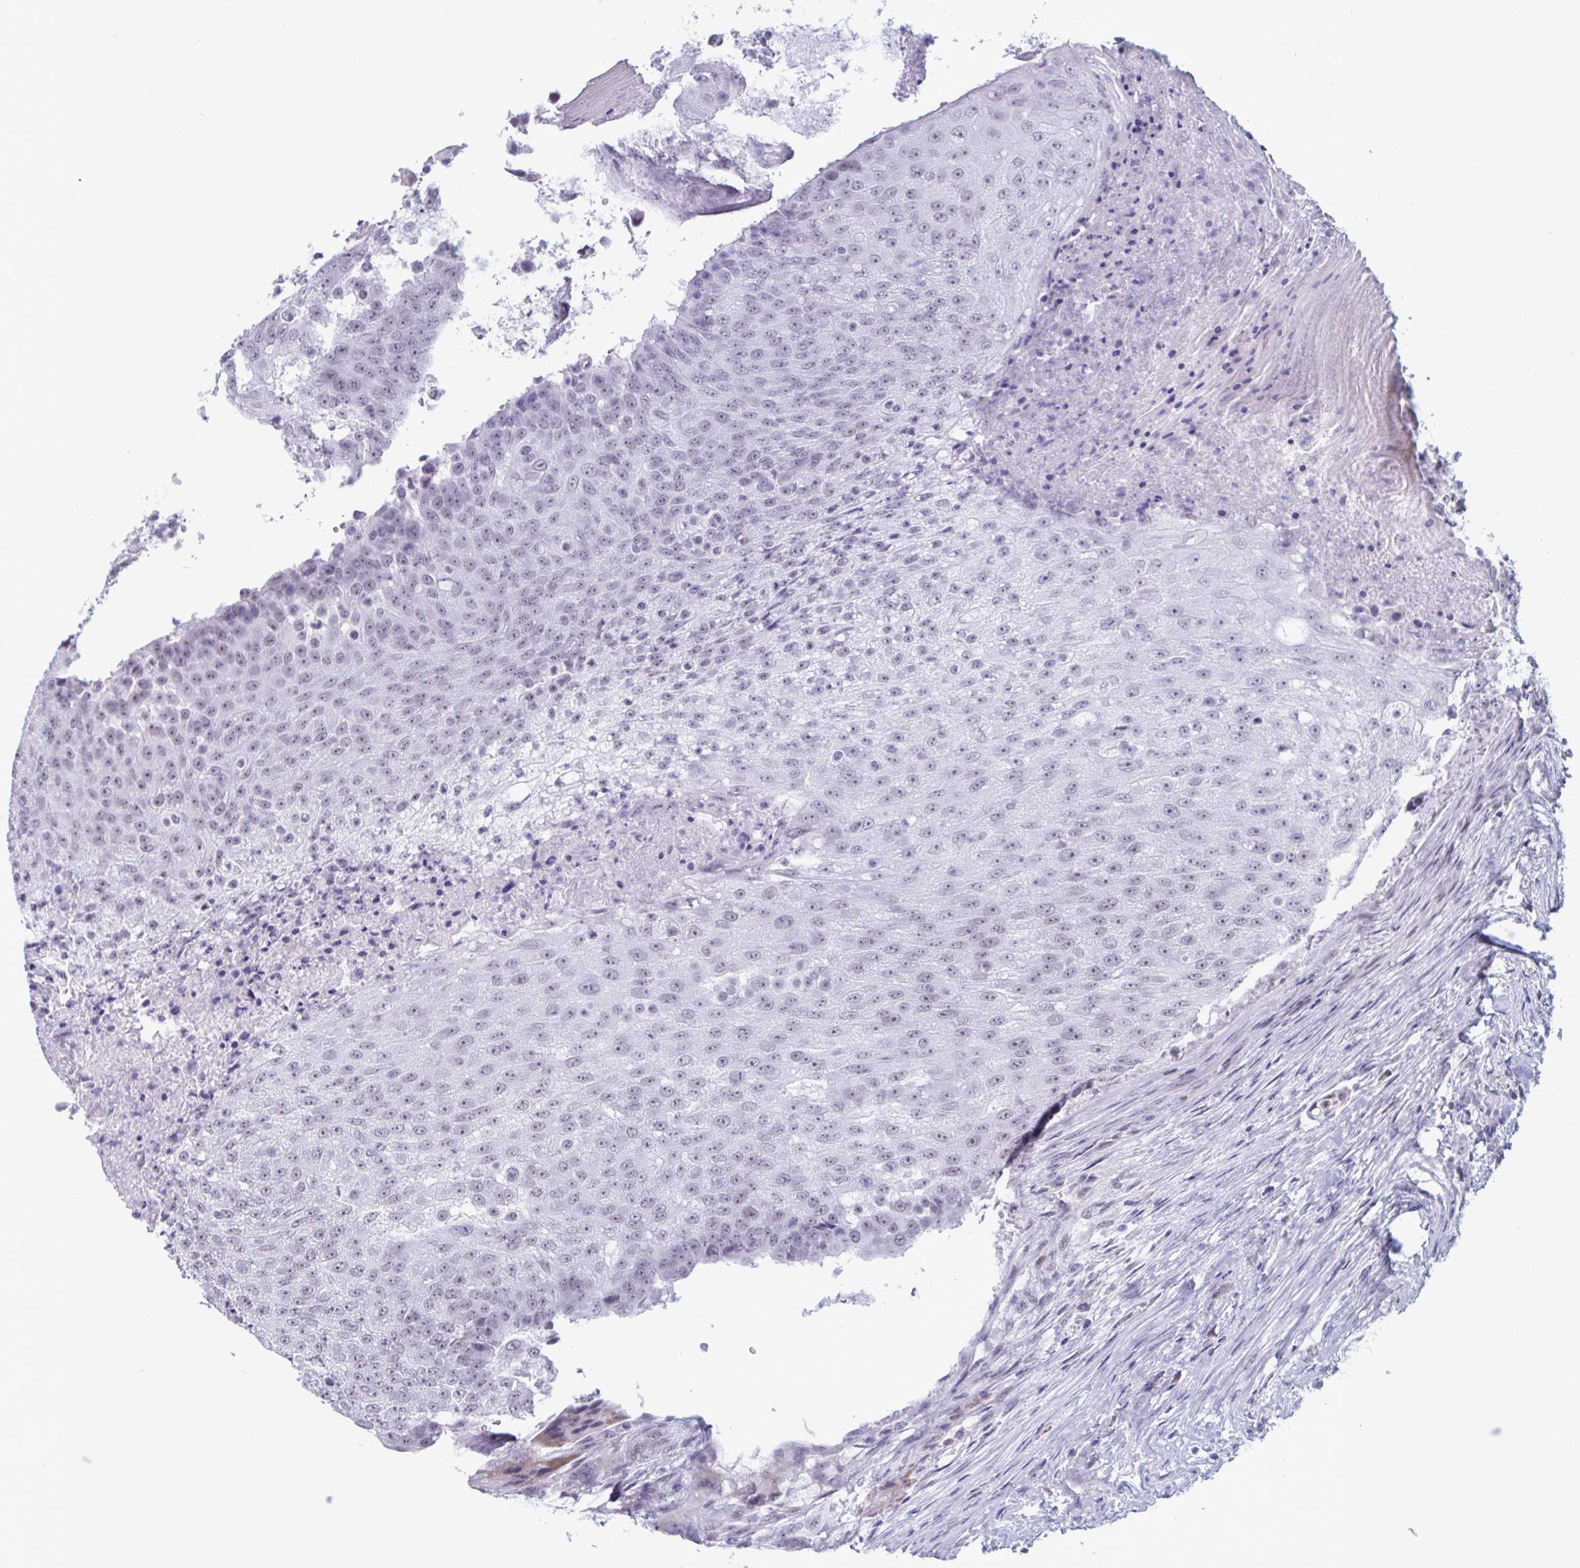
{"staining": {"intensity": "weak", "quantity": "<25%", "location": "nuclear"}, "tissue": "urothelial cancer", "cell_type": "Tumor cells", "image_type": "cancer", "snomed": [{"axis": "morphology", "description": "Urothelial carcinoma, High grade"}, {"axis": "topography", "description": "Urinary bladder"}], "caption": "IHC micrograph of neoplastic tissue: high-grade urothelial carcinoma stained with DAB (3,3'-diaminobenzidine) shows no significant protein positivity in tumor cells.", "gene": "MSMB", "patient": {"sex": "female", "age": 63}}